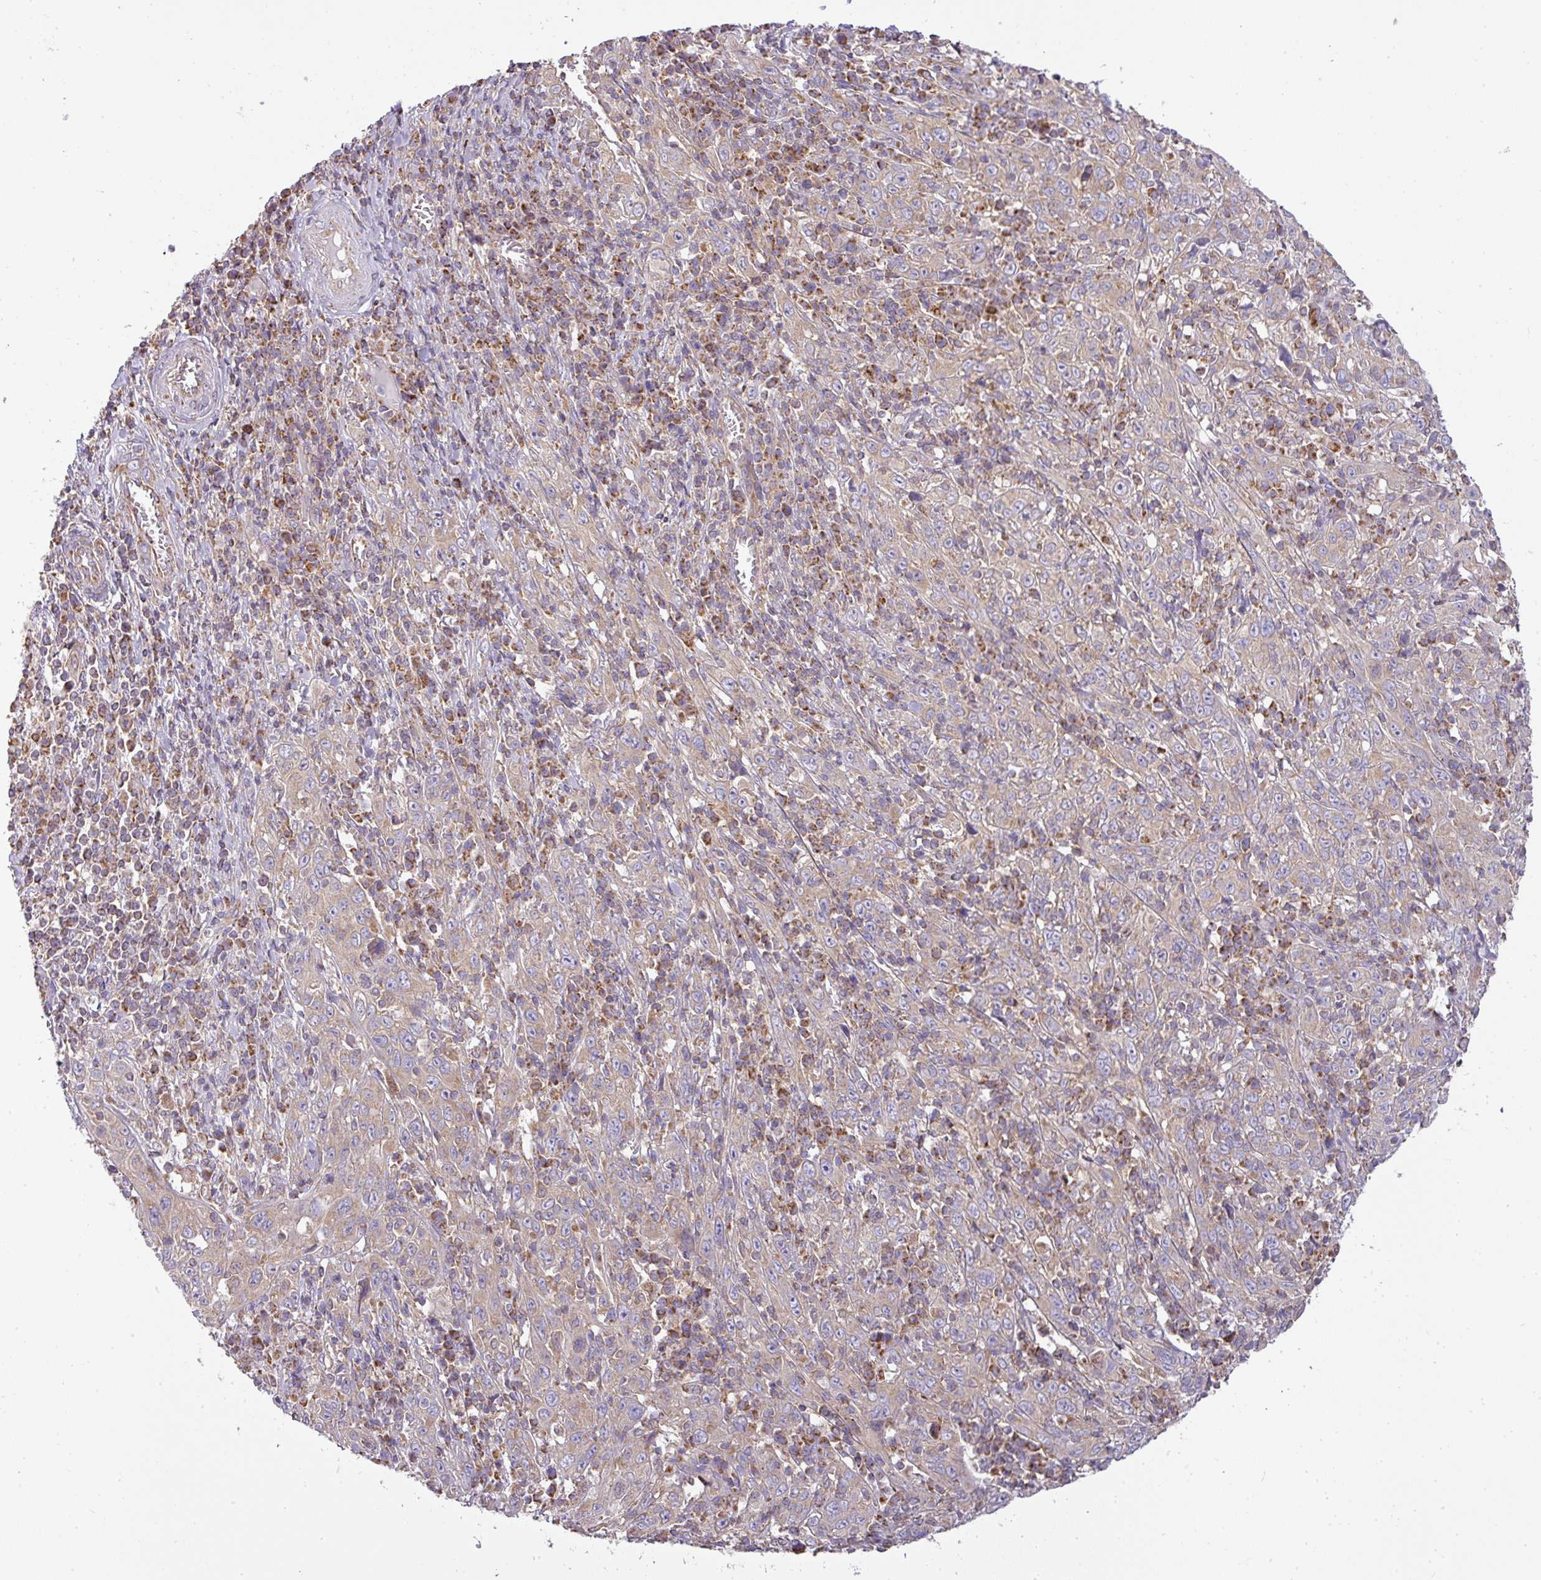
{"staining": {"intensity": "weak", "quantity": ">75%", "location": "cytoplasmic/membranous"}, "tissue": "cervical cancer", "cell_type": "Tumor cells", "image_type": "cancer", "snomed": [{"axis": "morphology", "description": "Squamous cell carcinoma, NOS"}, {"axis": "topography", "description": "Cervix"}], "caption": "Weak cytoplasmic/membranous expression for a protein is appreciated in approximately >75% of tumor cells of cervical squamous cell carcinoma using IHC.", "gene": "ZNF211", "patient": {"sex": "female", "age": 46}}